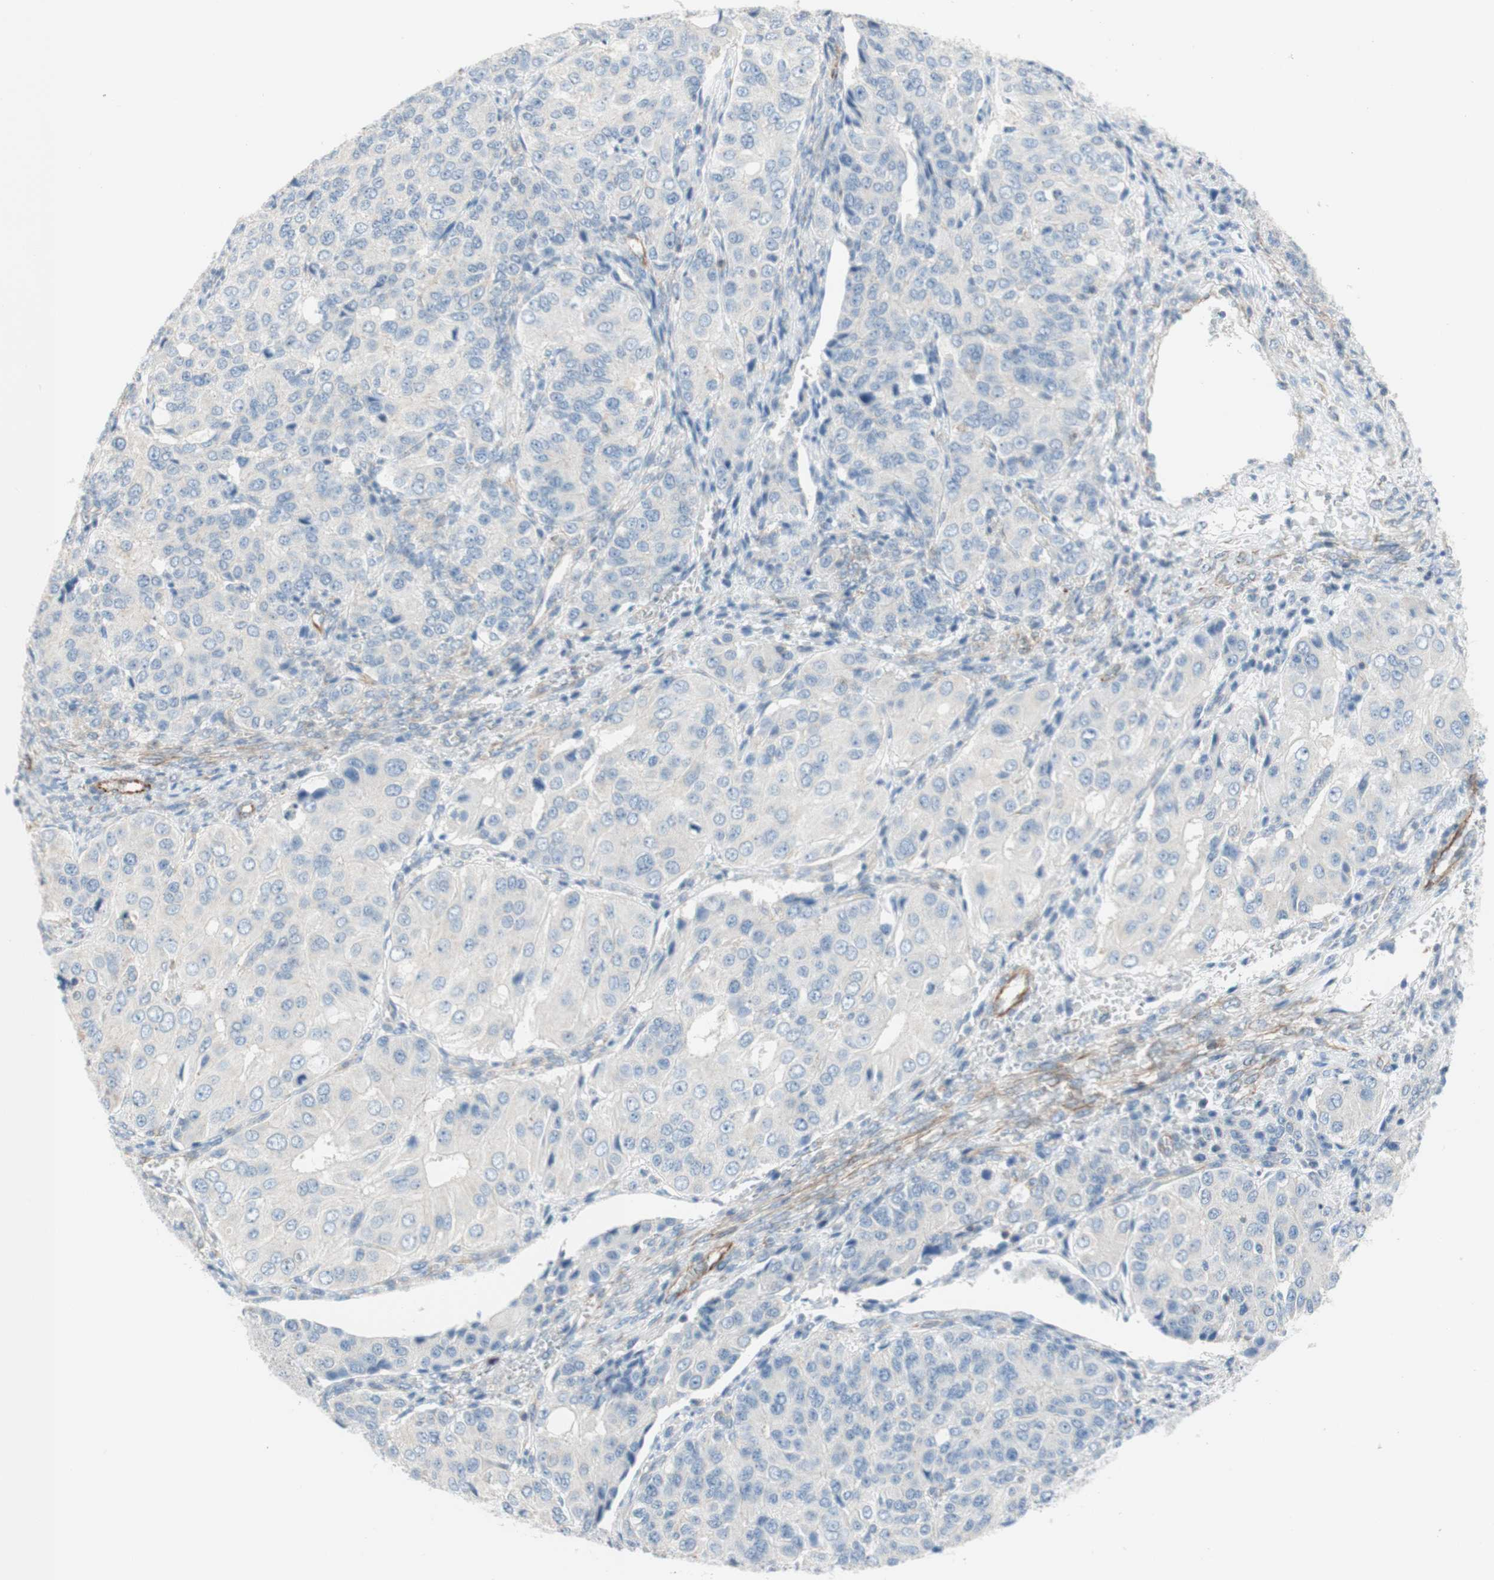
{"staining": {"intensity": "negative", "quantity": "none", "location": "none"}, "tissue": "ovarian cancer", "cell_type": "Tumor cells", "image_type": "cancer", "snomed": [{"axis": "morphology", "description": "Carcinoma, endometroid"}, {"axis": "topography", "description": "Ovary"}], "caption": "Human ovarian endometroid carcinoma stained for a protein using immunohistochemistry displays no staining in tumor cells.", "gene": "POU2AF1", "patient": {"sex": "female", "age": 51}}